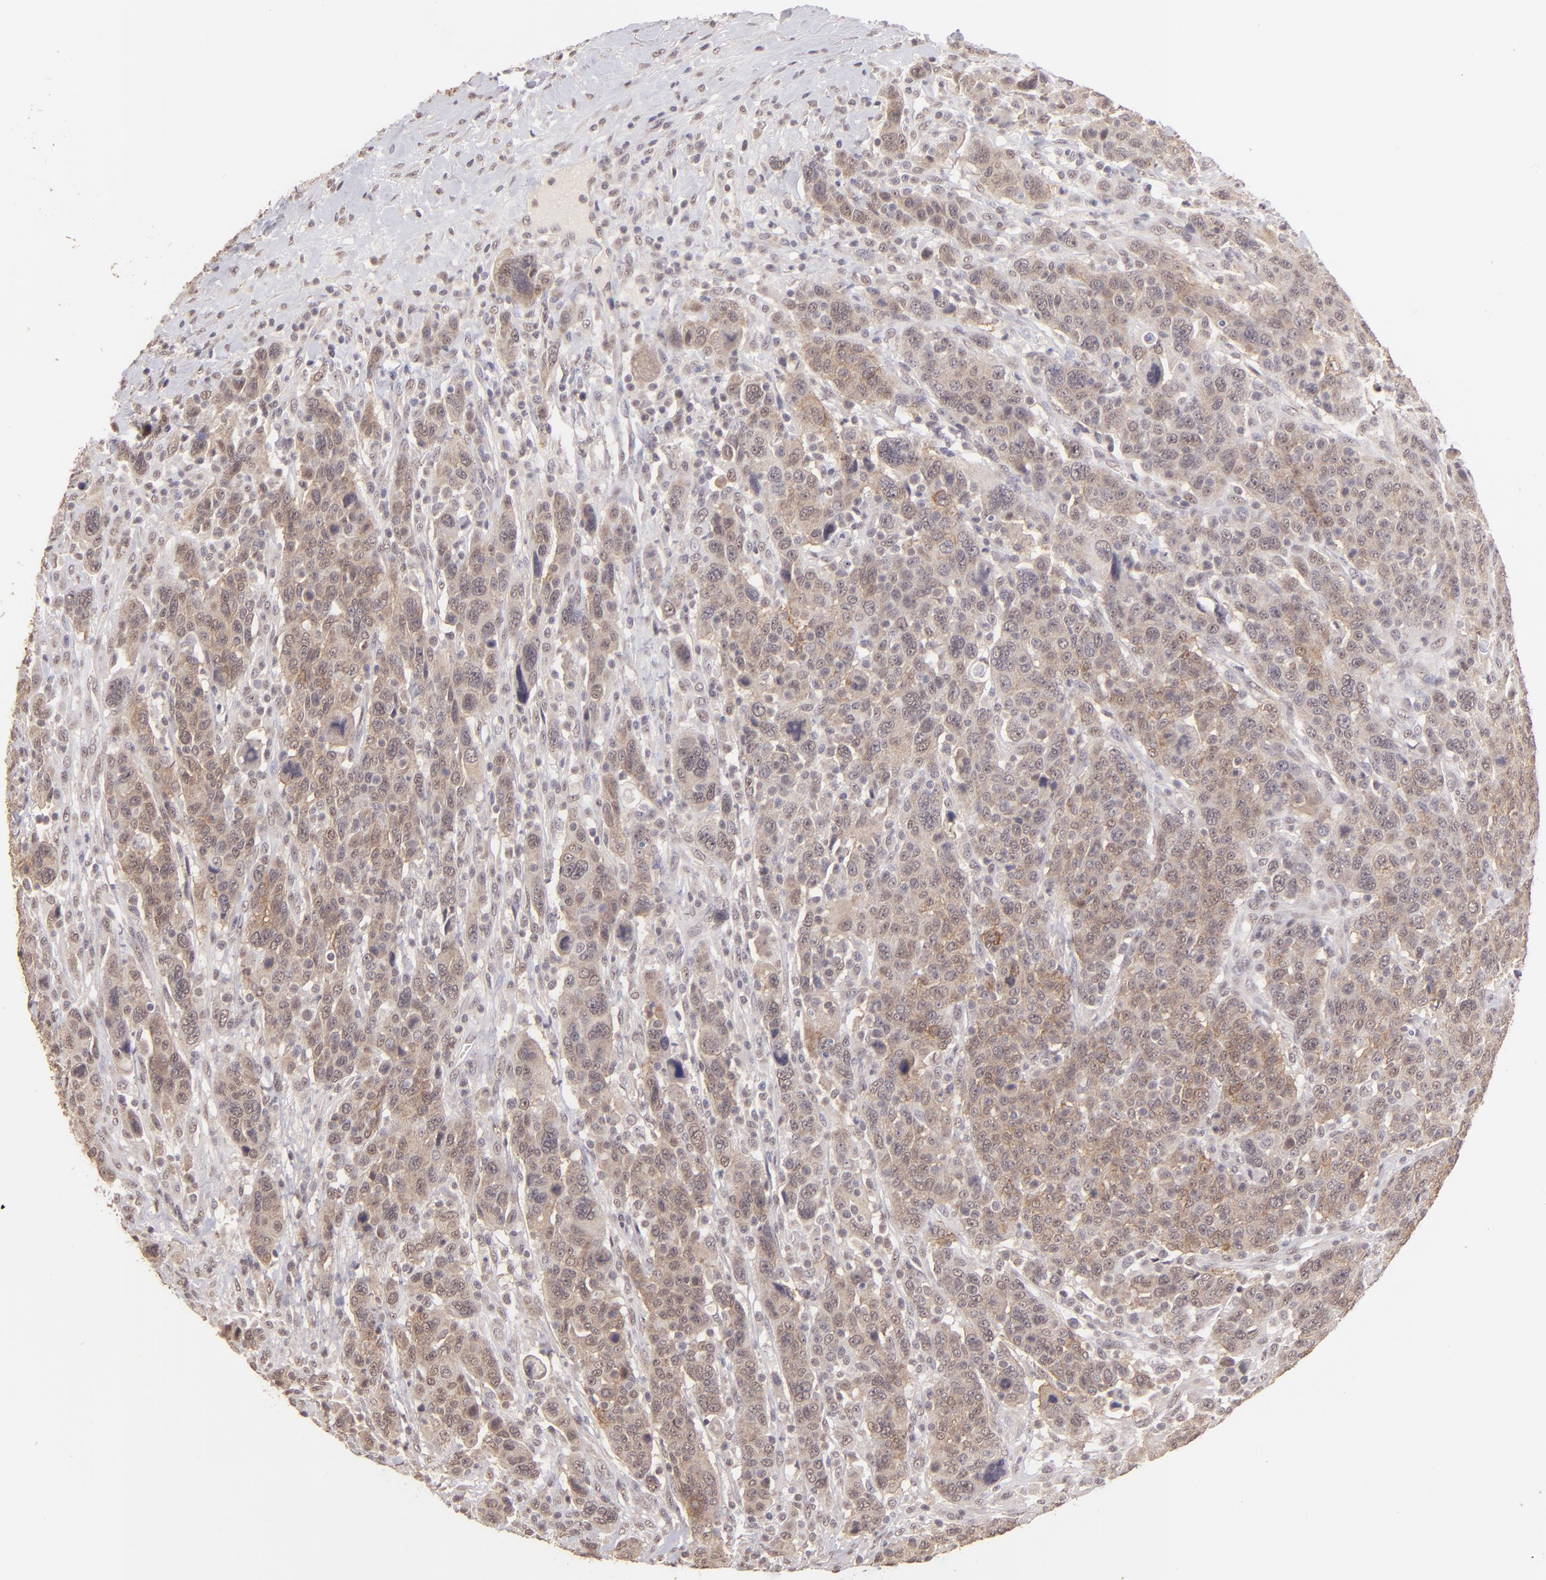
{"staining": {"intensity": "weak", "quantity": ">75%", "location": "cytoplasmic/membranous"}, "tissue": "breast cancer", "cell_type": "Tumor cells", "image_type": "cancer", "snomed": [{"axis": "morphology", "description": "Duct carcinoma"}, {"axis": "topography", "description": "Breast"}], "caption": "Immunohistochemical staining of human breast cancer displays low levels of weak cytoplasmic/membranous positivity in about >75% of tumor cells. The staining was performed using DAB, with brown indicating positive protein expression. Nuclei are stained blue with hematoxylin.", "gene": "CLDN1", "patient": {"sex": "female", "age": 37}}